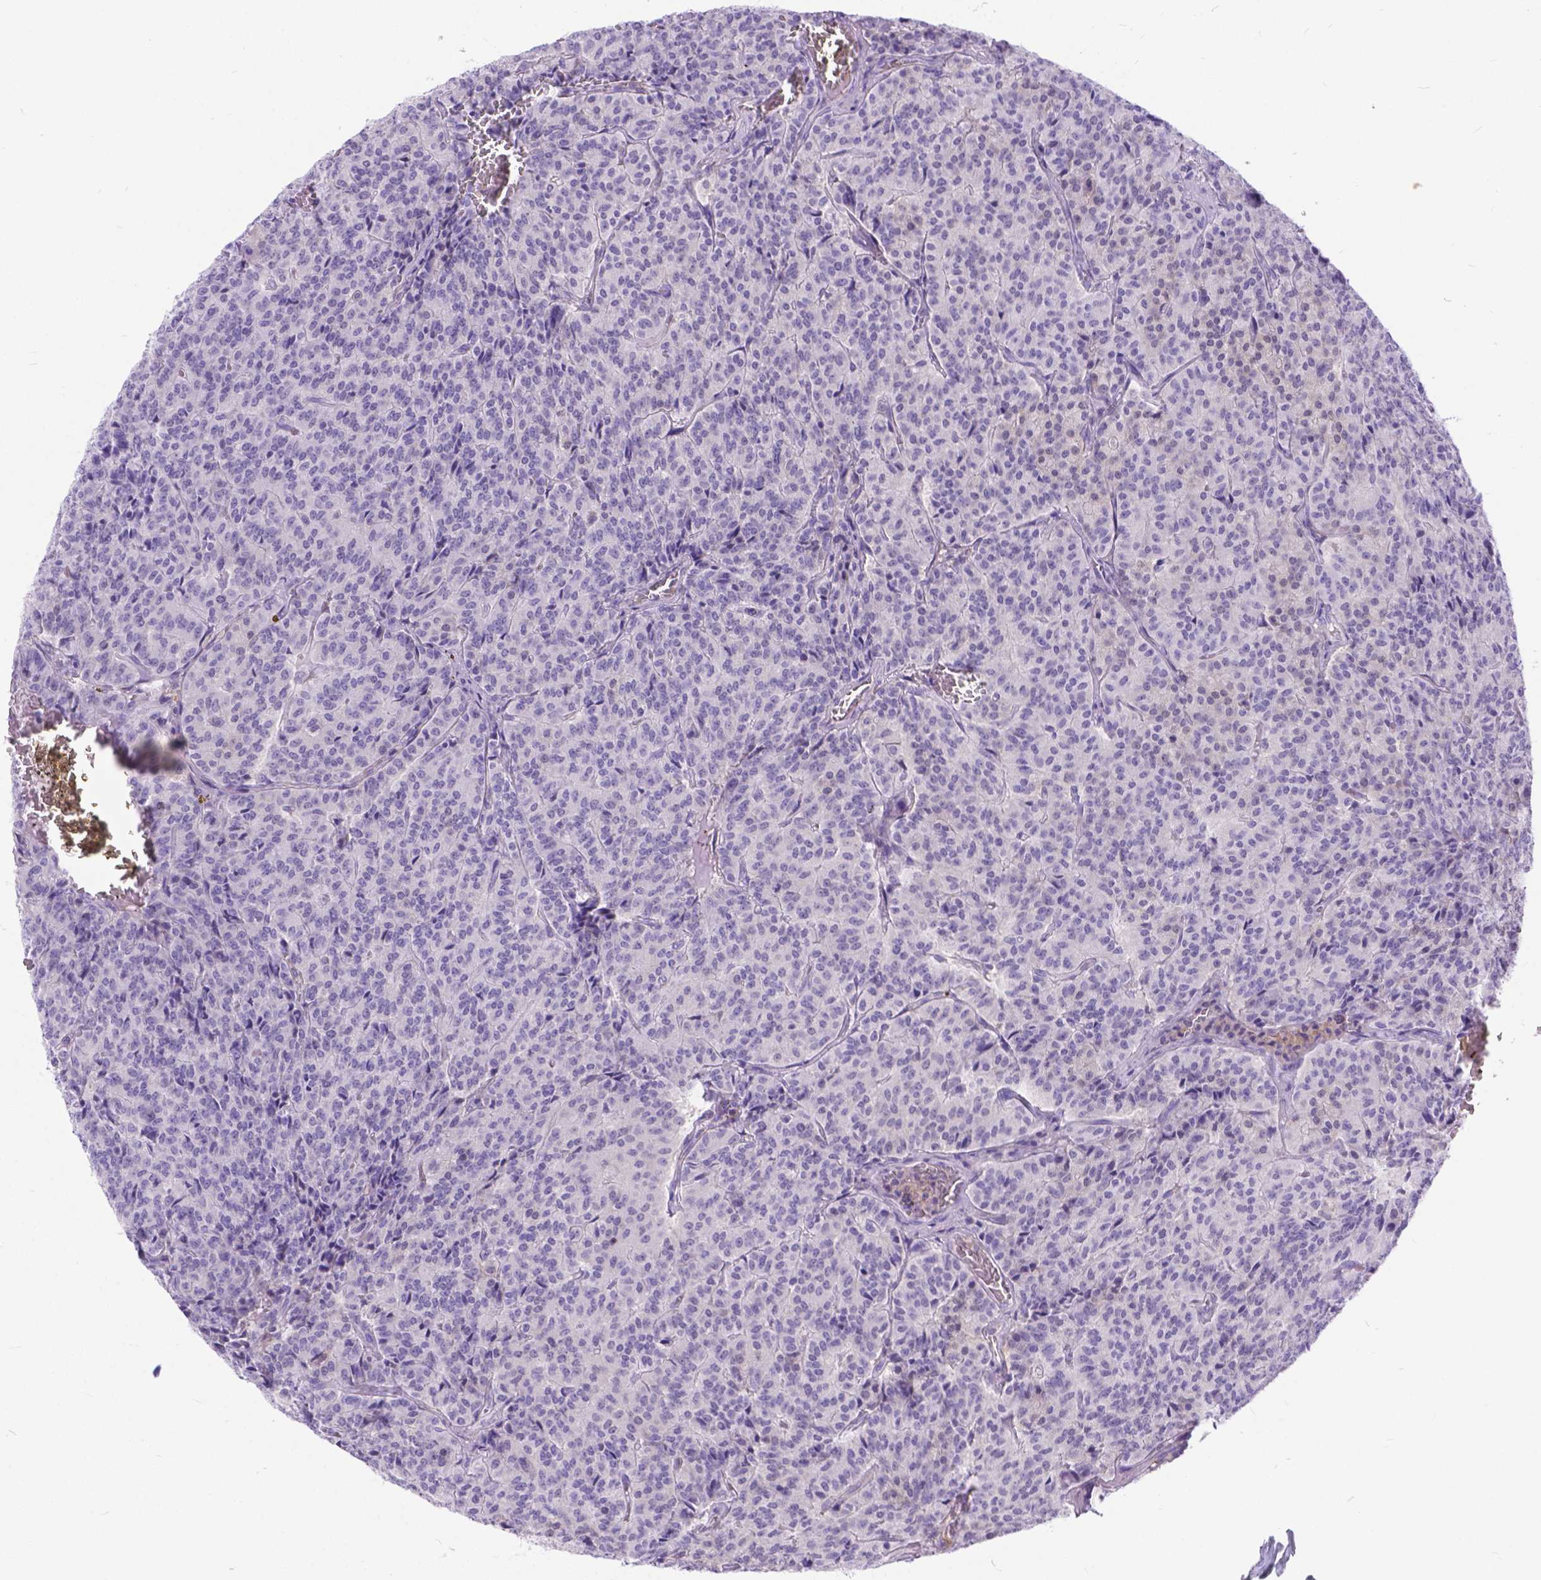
{"staining": {"intensity": "negative", "quantity": "none", "location": "none"}, "tissue": "carcinoid", "cell_type": "Tumor cells", "image_type": "cancer", "snomed": [{"axis": "morphology", "description": "Carcinoid, malignant, NOS"}, {"axis": "topography", "description": "Lung"}], "caption": "Immunohistochemistry (IHC) micrograph of neoplastic tissue: carcinoid stained with DAB demonstrates no significant protein staining in tumor cells.", "gene": "TMEM169", "patient": {"sex": "male", "age": 70}}